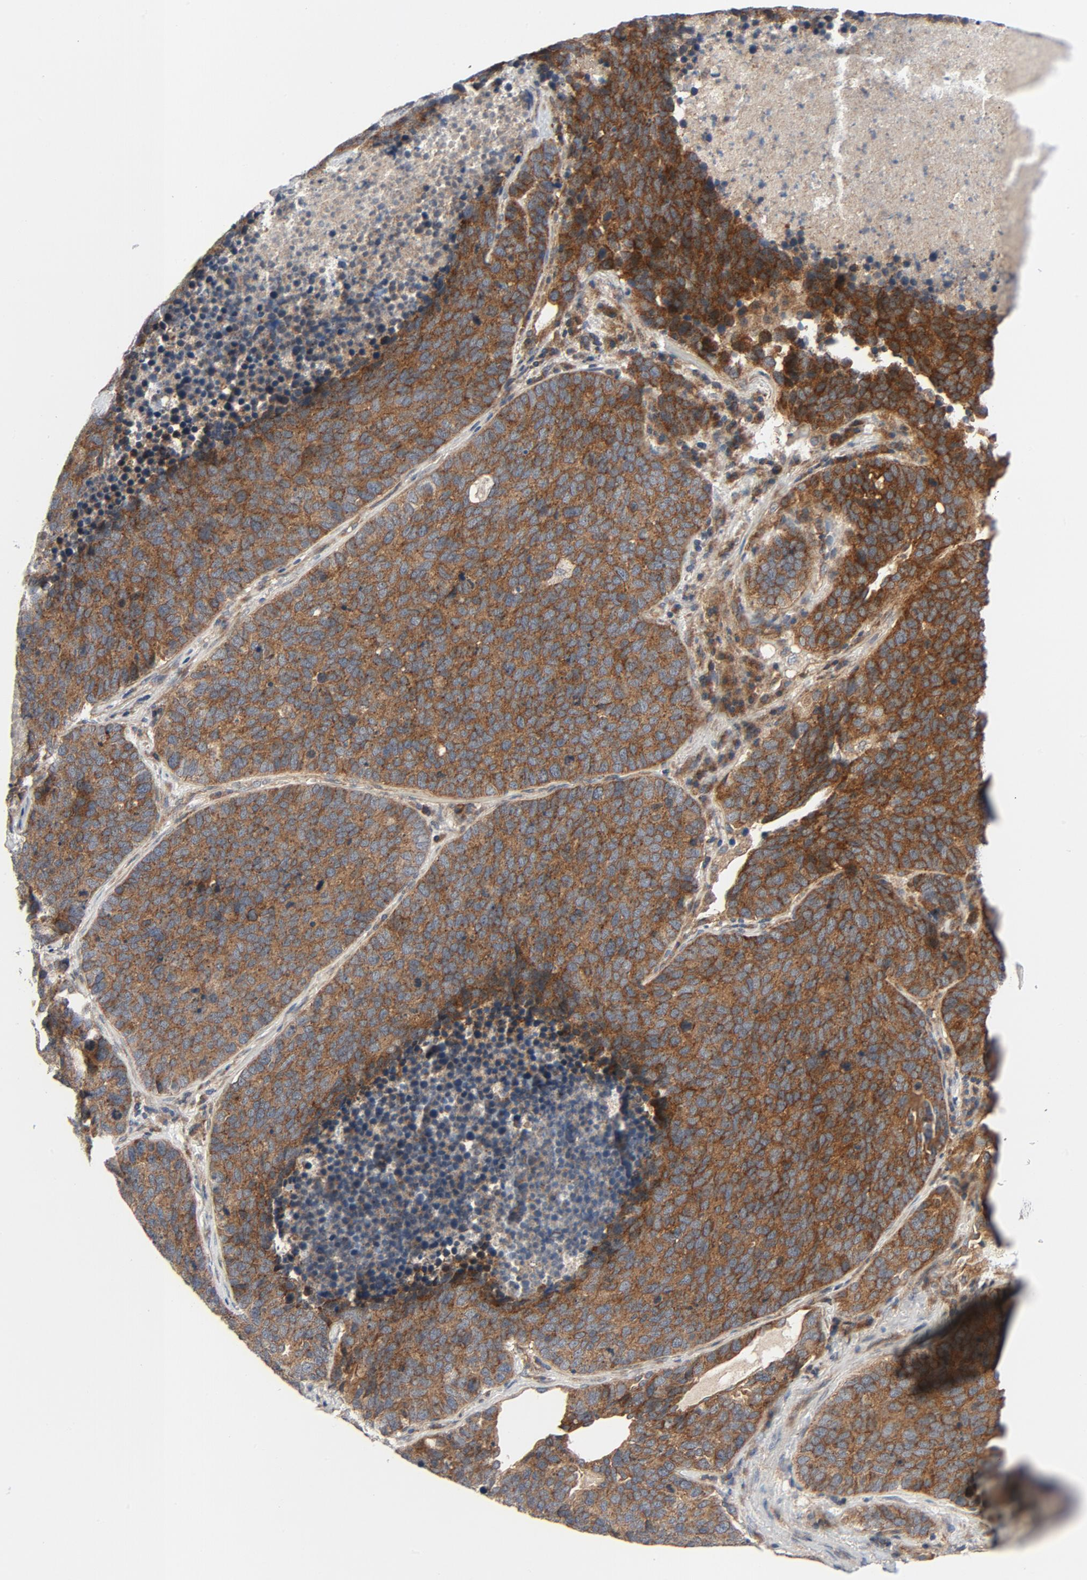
{"staining": {"intensity": "strong", "quantity": ">75%", "location": "cytoplasmic/membranous"}, "tissue": "lung cancer", "cell_type": "Tumor cells", "image_type": "cancer", "snomed": [{"axis": "morphology", "description": "Neoplasm, malignant, NOS"}, {"axis": "topography", "description": "Lung"}], "caption": "Protein staining demonstrates strong cytoplasmic/membranous positivity in about >75% of tumor cells in neoplasm (malignant) (lung).", "gene": "TSG101", "patient": {"sex": "female", "age": 75}}